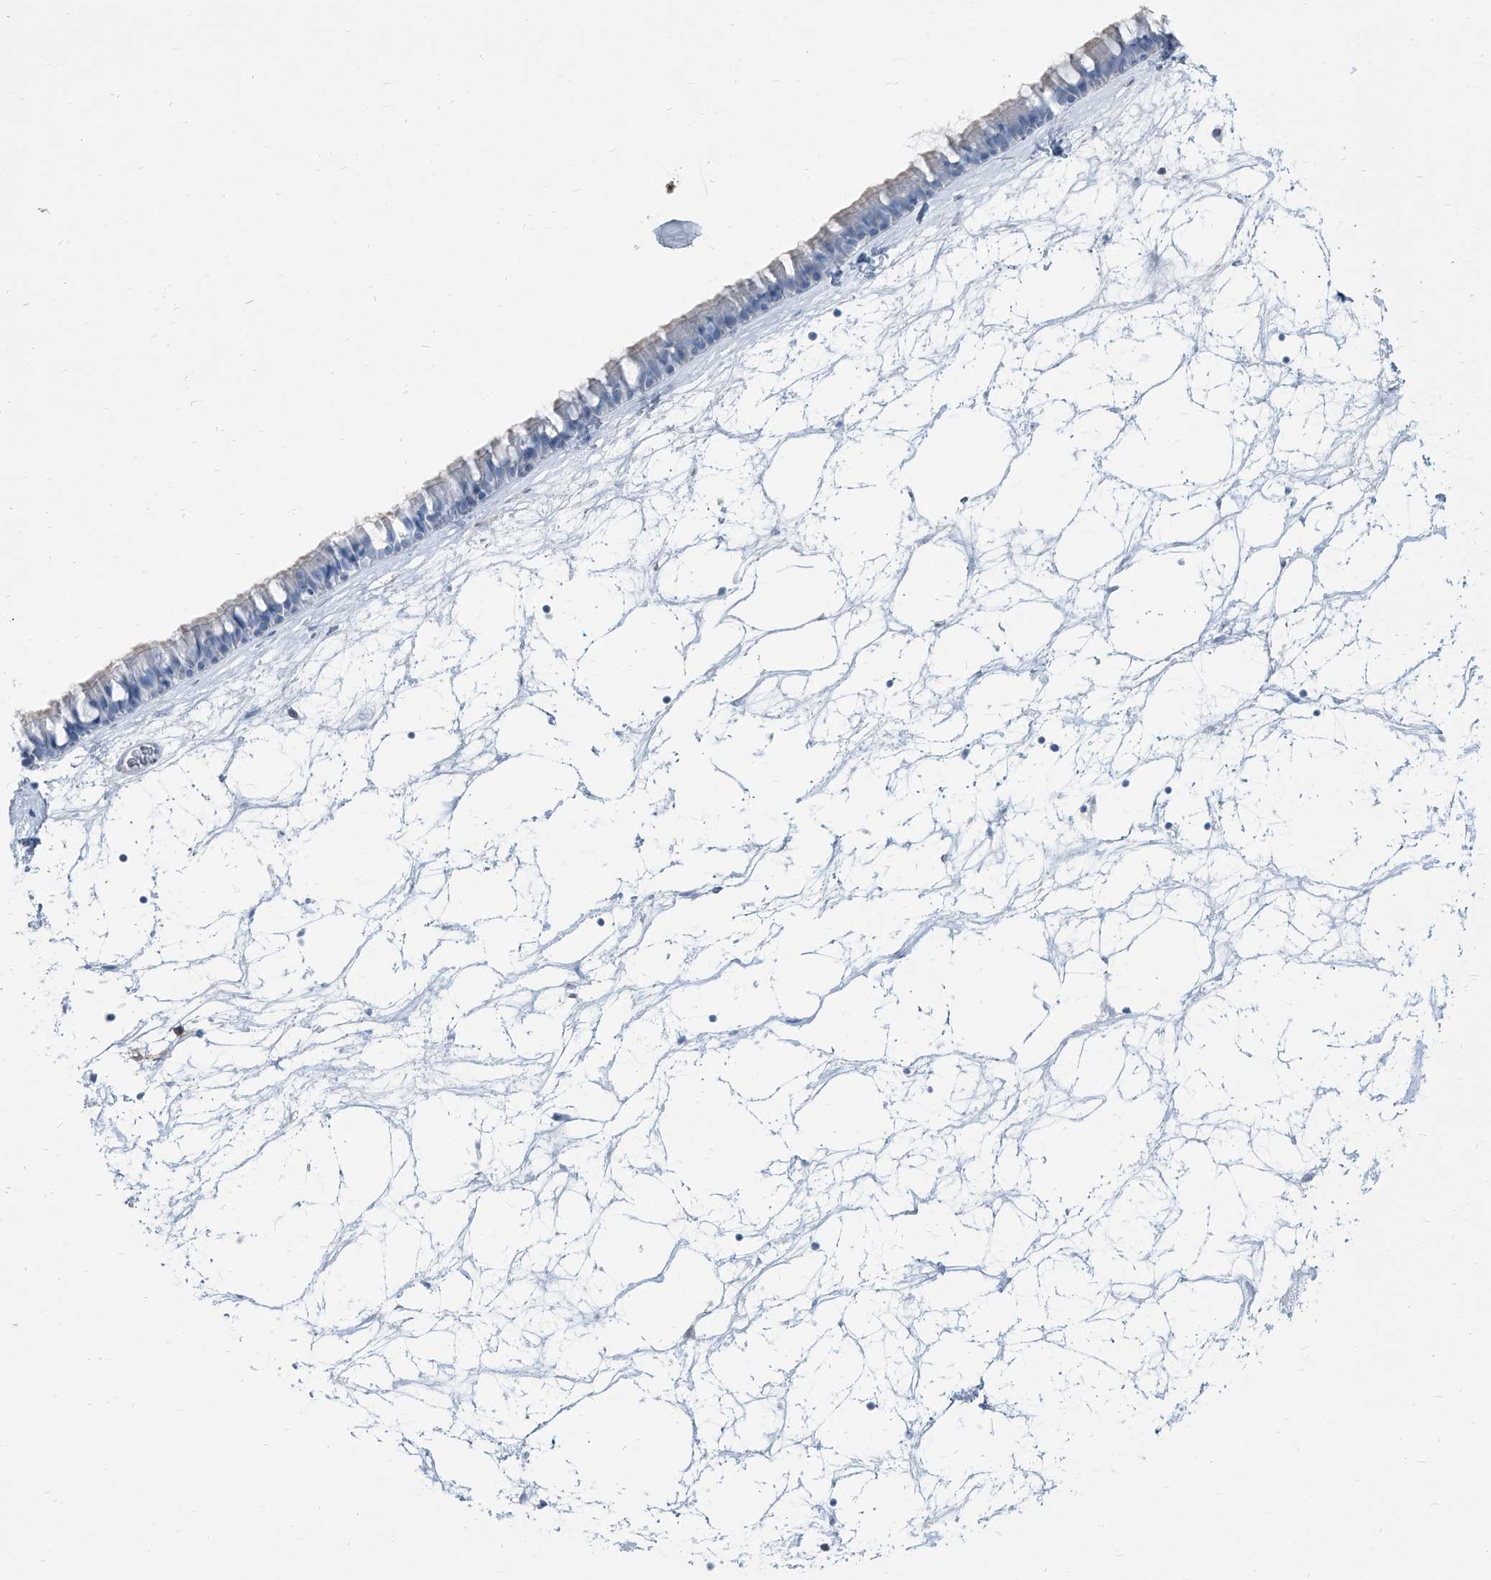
{"staining": {"intensity": "negative", "quantity": "none", "location": "none"}, "tissue": "nasopharynx", "cell_type": "Respiratory epithelial cells", "image_type": "normal", "snomed": [{"axis": "morphology", "description": "Normal tissue, NOS"}, {"axis": "topography", "description": "Nasopharynx"}], "caption": "An immunohistochemistry (IHC) micrograph of normal nasopharynx is shown. There is no staining in respiratory epithelial cells of nasopharynx.", "gene": "RGN", "patient": {"sex": "male", "age": 64}}